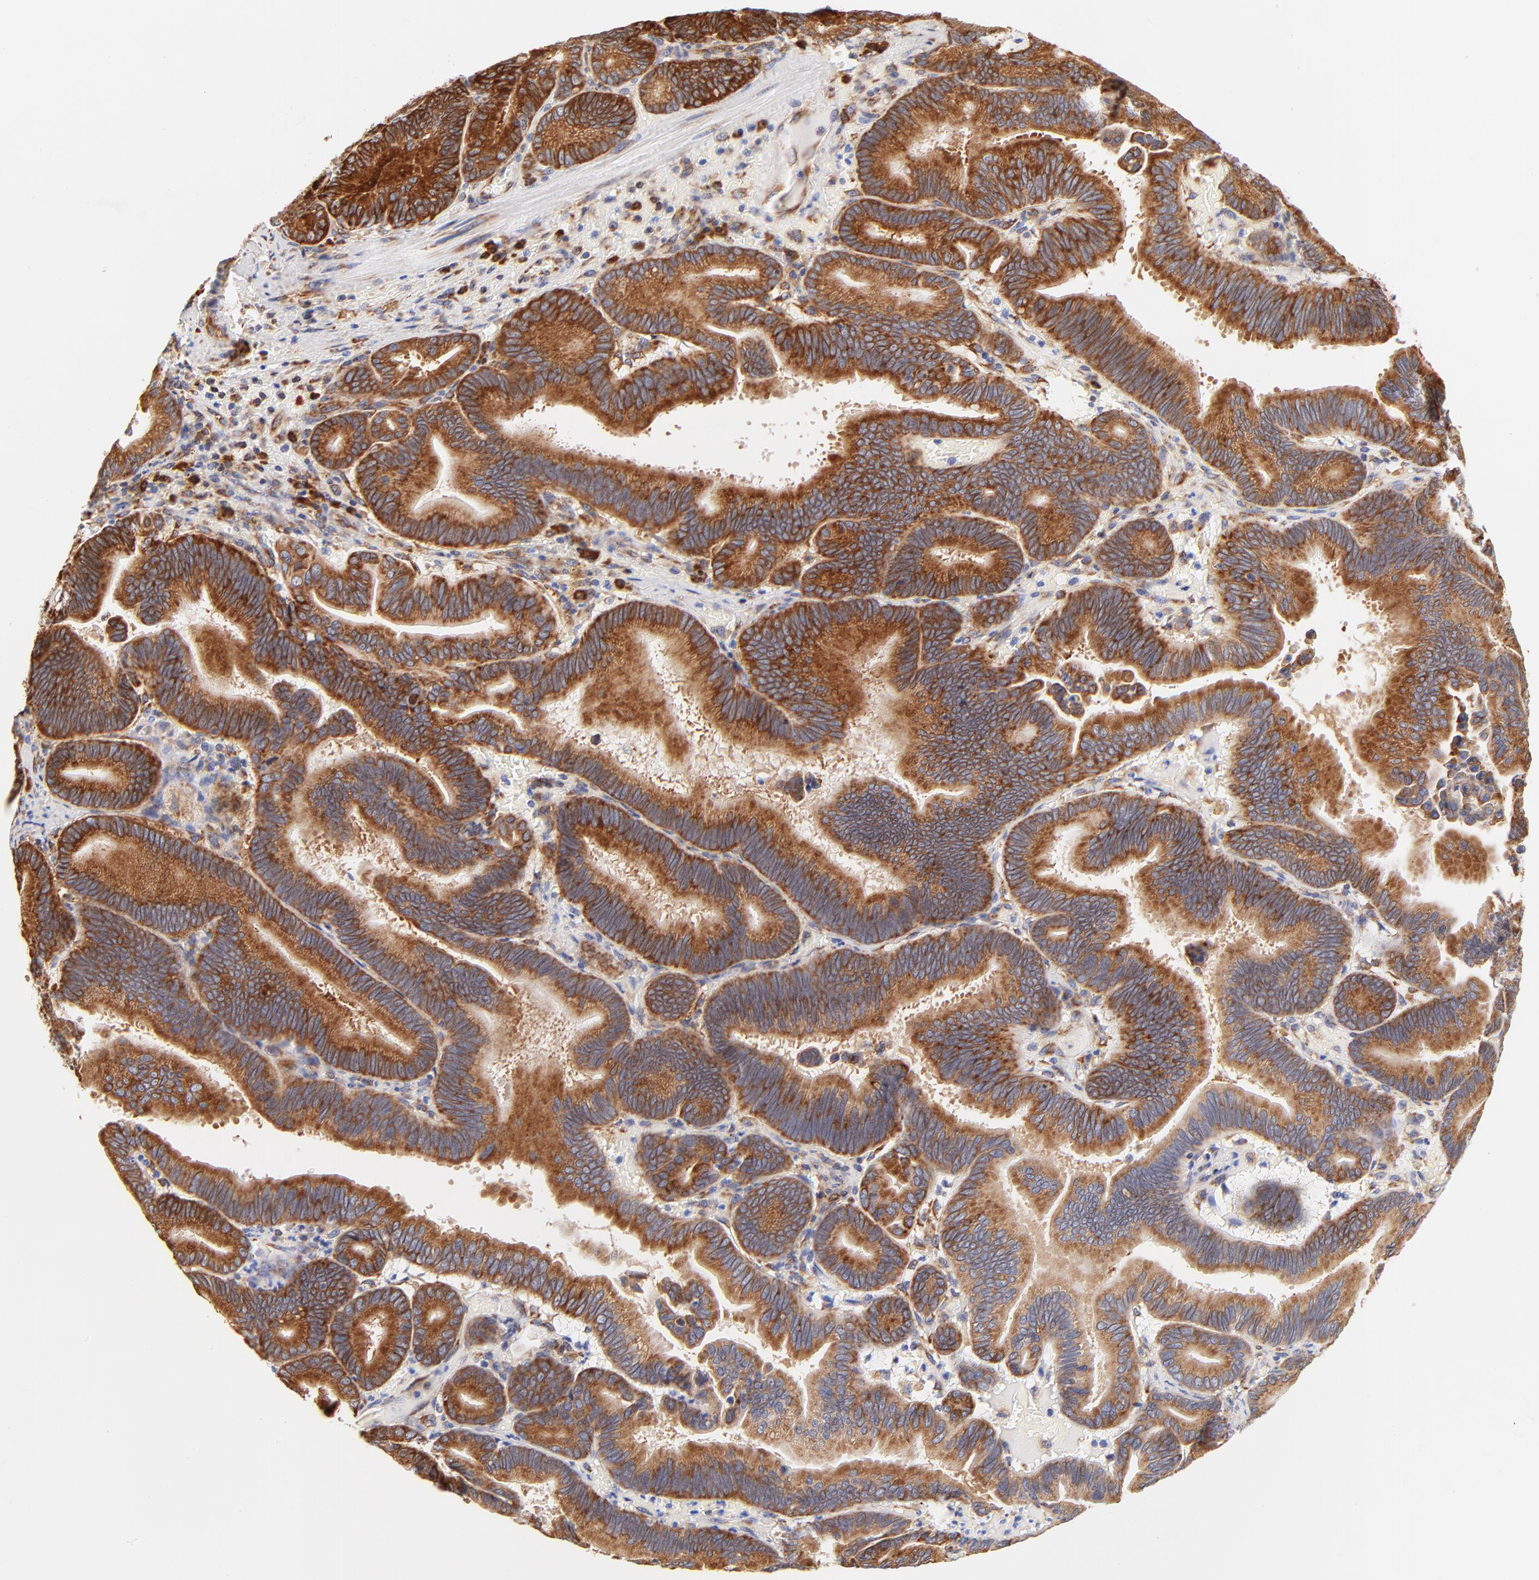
{"staining": {"intensity": "strong", "quantity": ">75%", "location": "cytoplasmic/membranous"}, "tissue": "pancreatic cancer", "cell_type": "Tumor cells", "image_type": "cancer", "snomed": [{"axis": "morphology", "description": "Adenocarcinoma, NOS"}, {"axis": "topography", "description": "Pancreas"}], "caption": "IHC (DAB) staining of human pancreatic cancer (adenocarcinoma) demonstrates strong cytoplasmic/membranous protein positivity in about >75% of tumor cells.", "gene": "RPL27", "patient": {"sex": "male", "age": 82}}